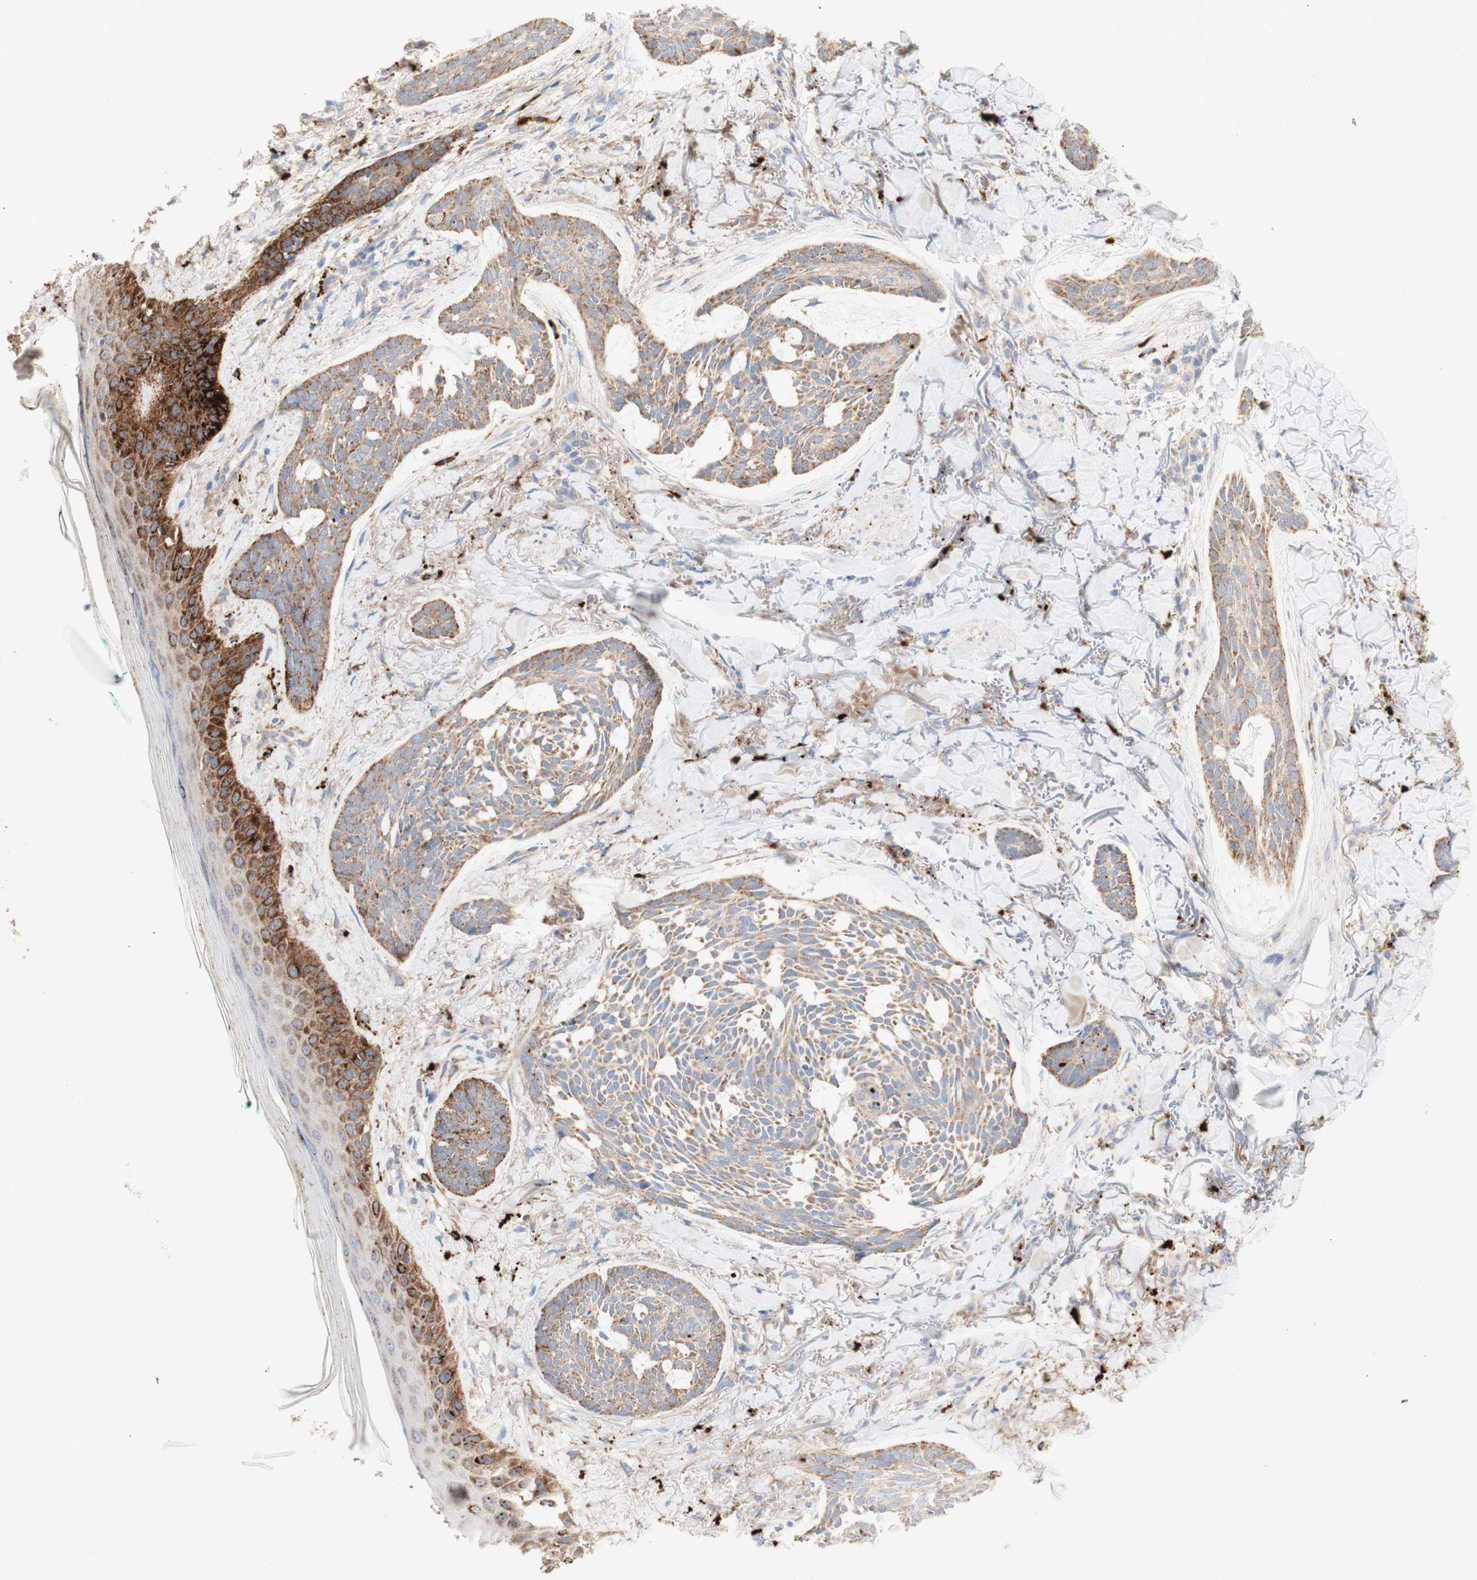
{"staining": {"intensity": "weak", "quantity": ">75%", "location": "cytoplasmic/membranous"}, "tissue": "skin cancer", "cell_type": "Tumor cells", "image_type": "cancer", "snomed": [{"axis": "morphology", "description": "Basal cell carcinoma"}, {"axis": "topography", "description": "Skin"}], "caption": "Brown immunohistochemical staining in skin basal cell carcinoma shows weak cytoplasmic/membranous positivity in approximately >75% of tumor cells.", "gene": "URB2", "patient": {"sex": "male", "age": 43}}